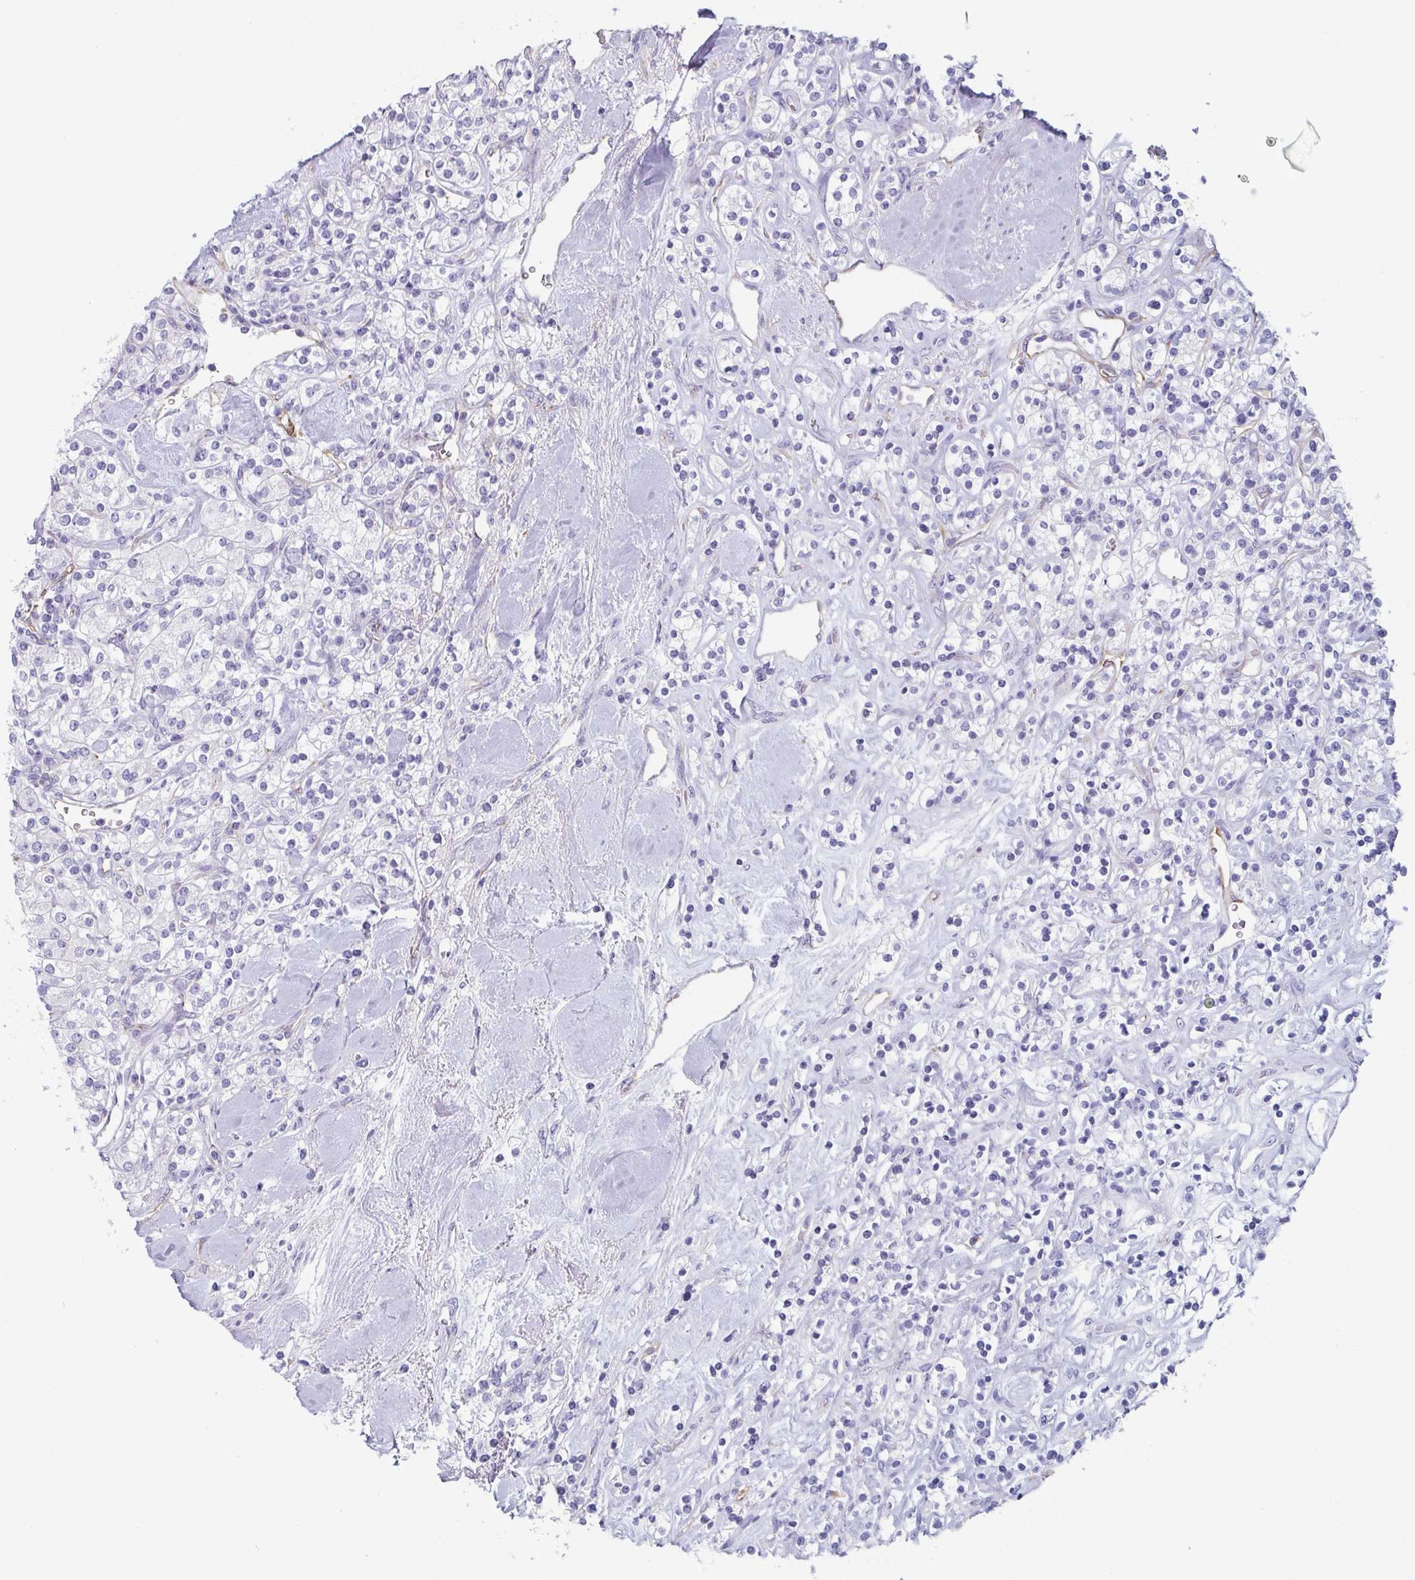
{"staining": {"intensity": "negative", "quantity": "none", "location": "none"}, "tissue": "renal cancer", "cell_type": "Tumor cells", "image_type": "cancer", "snomed": [{"axis": "morphology", "description": "Adenocarcinoma, NOS"}, {"axis": "topography", "description": "Kidney"}], "caption": "An immunohistochemistry histopathology image of renal adenocarcinoma is shown. There is no staining in tumor cells of renal adenocarcinoma. (IHC, brightfield microscopy, high magnification).", "gene": "LYRM2", "patient": {"sex": "male", "age": 77}}